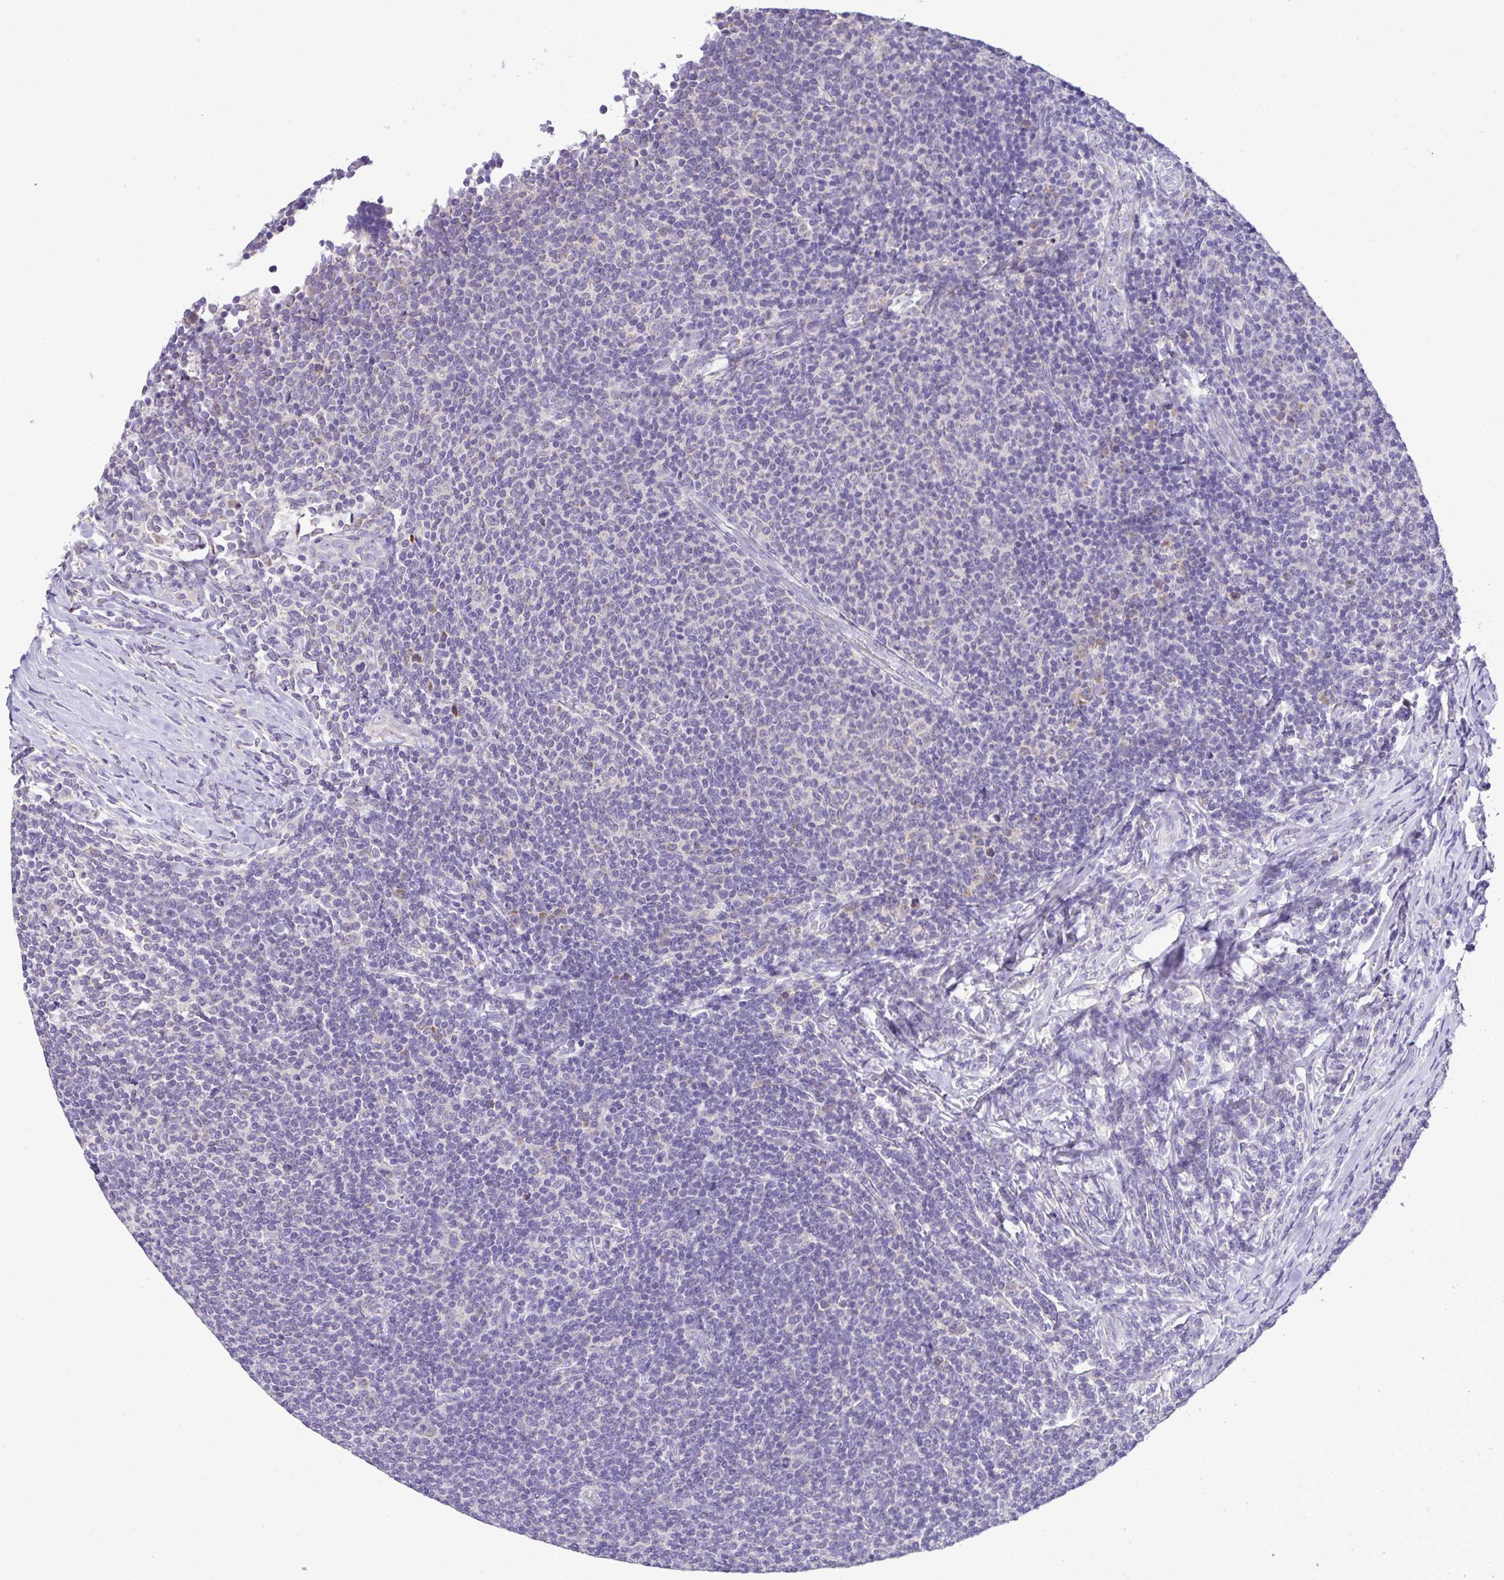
{"staining": {"intensity": "negative", "quantity": "none", "location": "none"}, "tissue": "lymphoma", "cell_type": "Tumor cells", "image_type": "cancer", "snomed": [{"axis": "morphology", "description": "Malignant lymphoma, non-Hodgkin's type, Low grade"}, {"axis": "topography", "description": "Lymph node"}], "caption": "There is no significant positivity in tumor cells of lymphoma.", "gene": "ST8SIA2", "patient": {"sex": "male", "age": 52}}